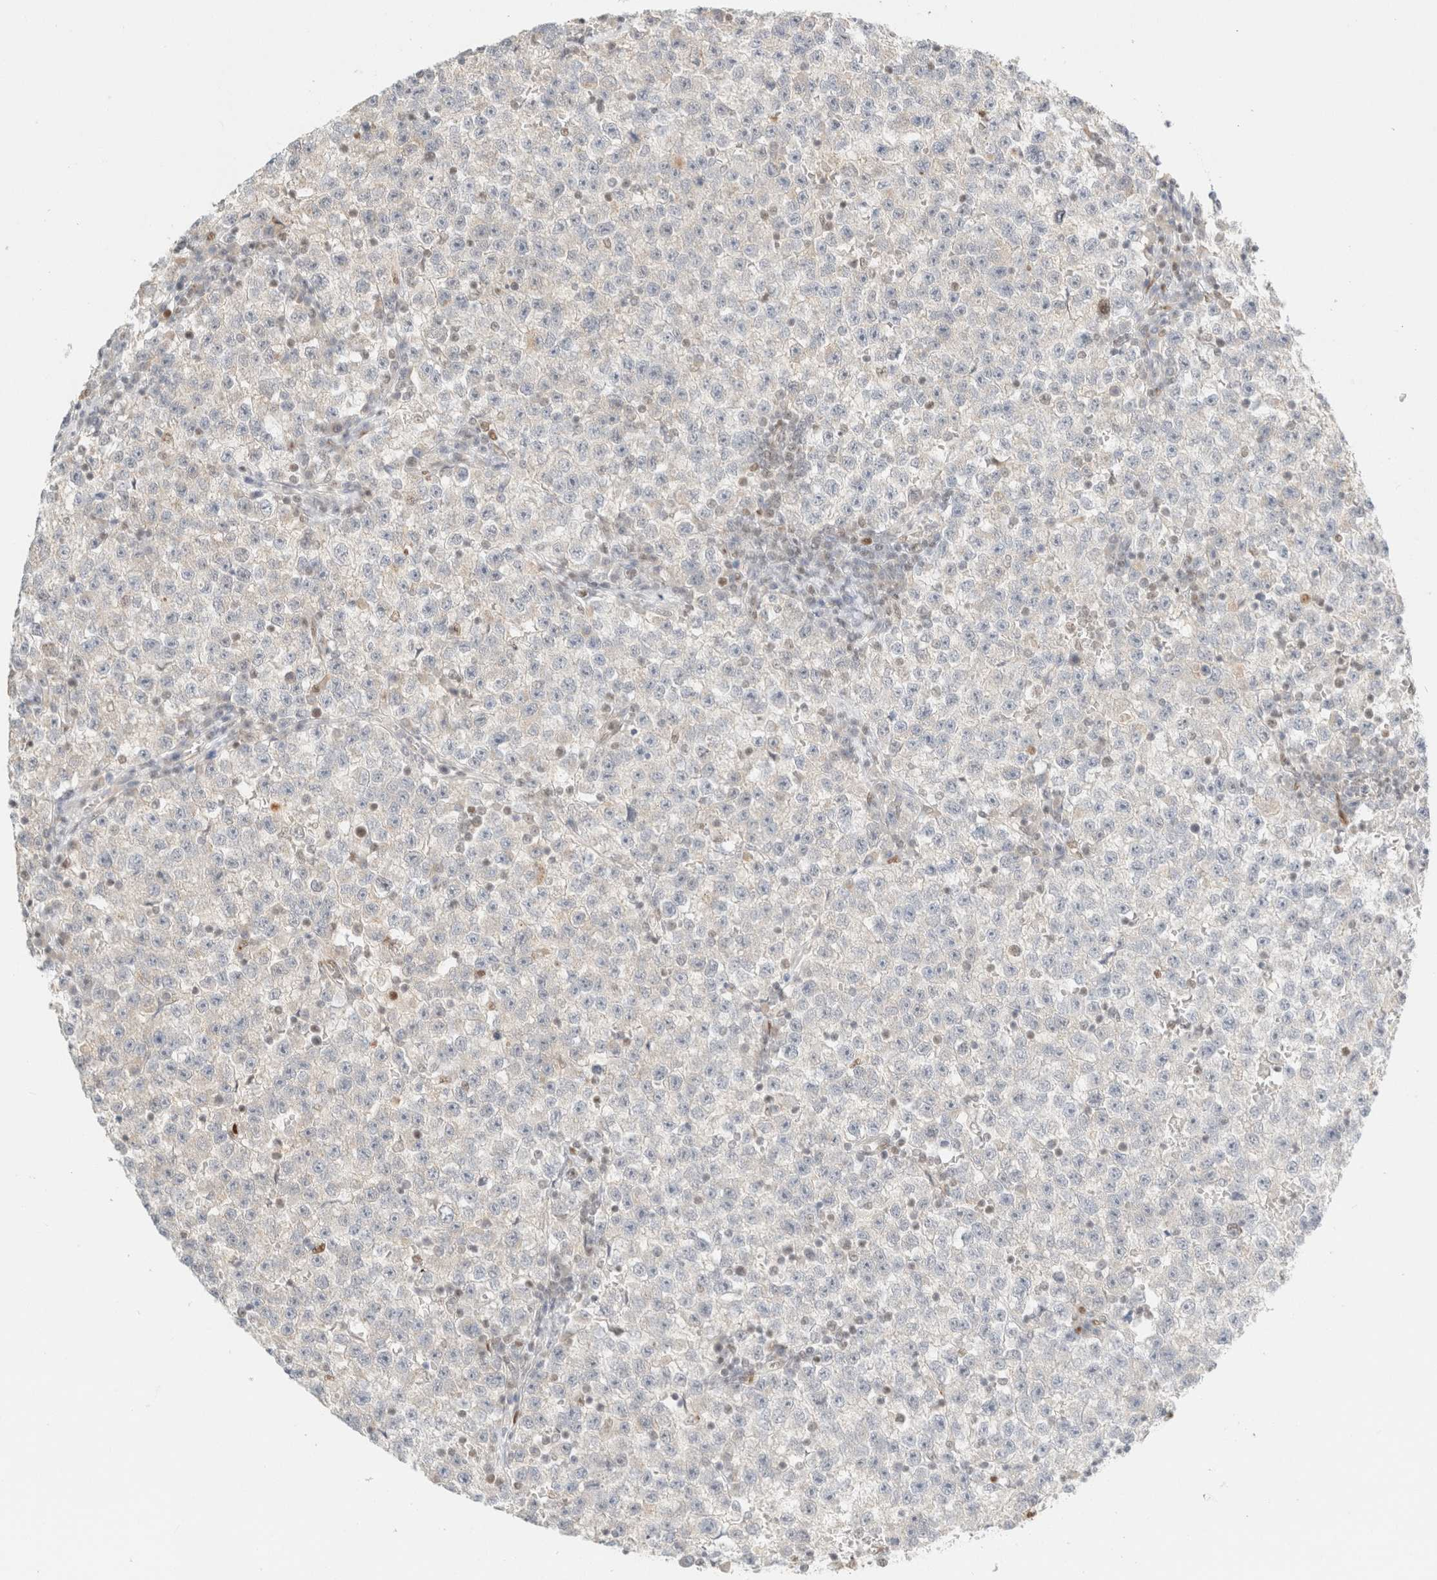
{"staining": {"intensity": "negative", "quantity": "none", "location": "none"}, "tissue": "testis cancer", "cell_type": "Tumor cells", "image_type": "cancer", "snomed": [{"axis": "morphology", "description": "Seminoma, NOS"}, {"axis": "topography", "description": "Testis"}], "caption": "A high-resolution image shows immunohistochemistry staining of seminoma (testis), which reveals no significant positivity in tumor cells.", "gene": "DDB2", "patient": {"sex": "male", "age": 22}}